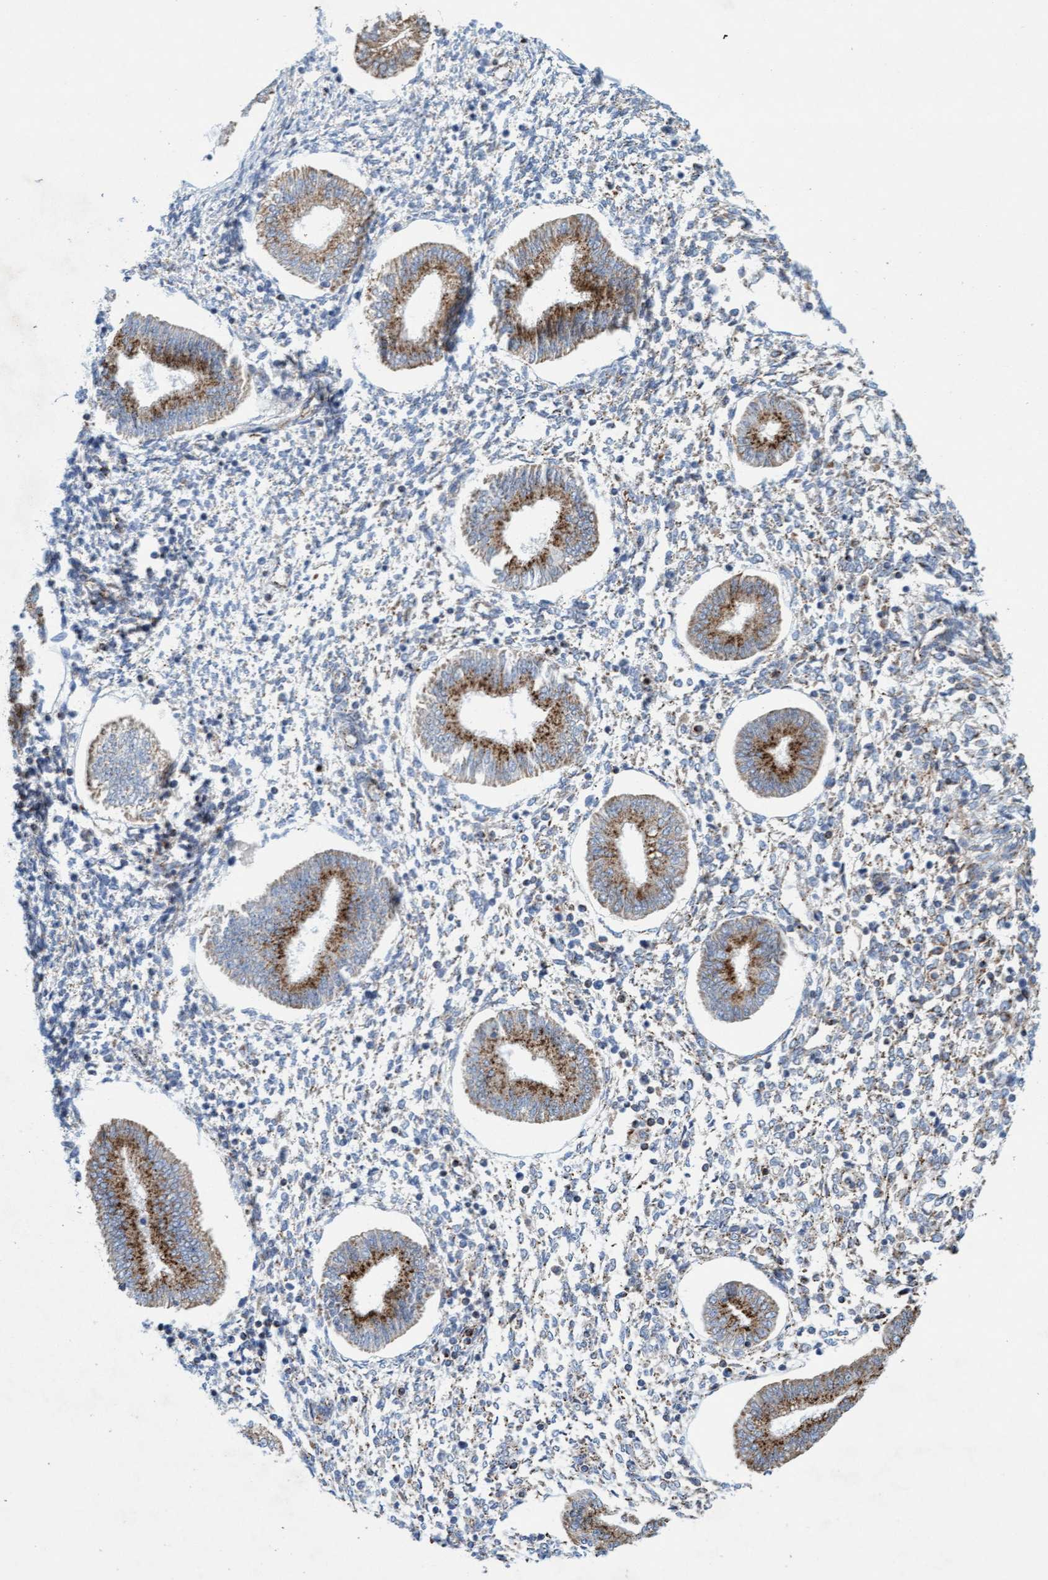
{"staining": {"intensity": "moderate", "quantity": "<25%", "location": "cytoplasmic/membranous"}, "tissue": "endometrium", "cell_type": "Cells in endometrial stroma", "image_type": "normal", "snomed": [{"axis": "morphology", "description": "Normal tissue, NOS"}, {"axis": "topography", "description": "Endometrium"}], "caption": "DAB immunohistochemical staining of unremarkable human endometrium demonstrates moderate cytoplasmic/membranous protein expression in about <25% of cells in endometrial stroma.", "gene": "SGSH", "patient": {"sex": "female", "age": 50}}